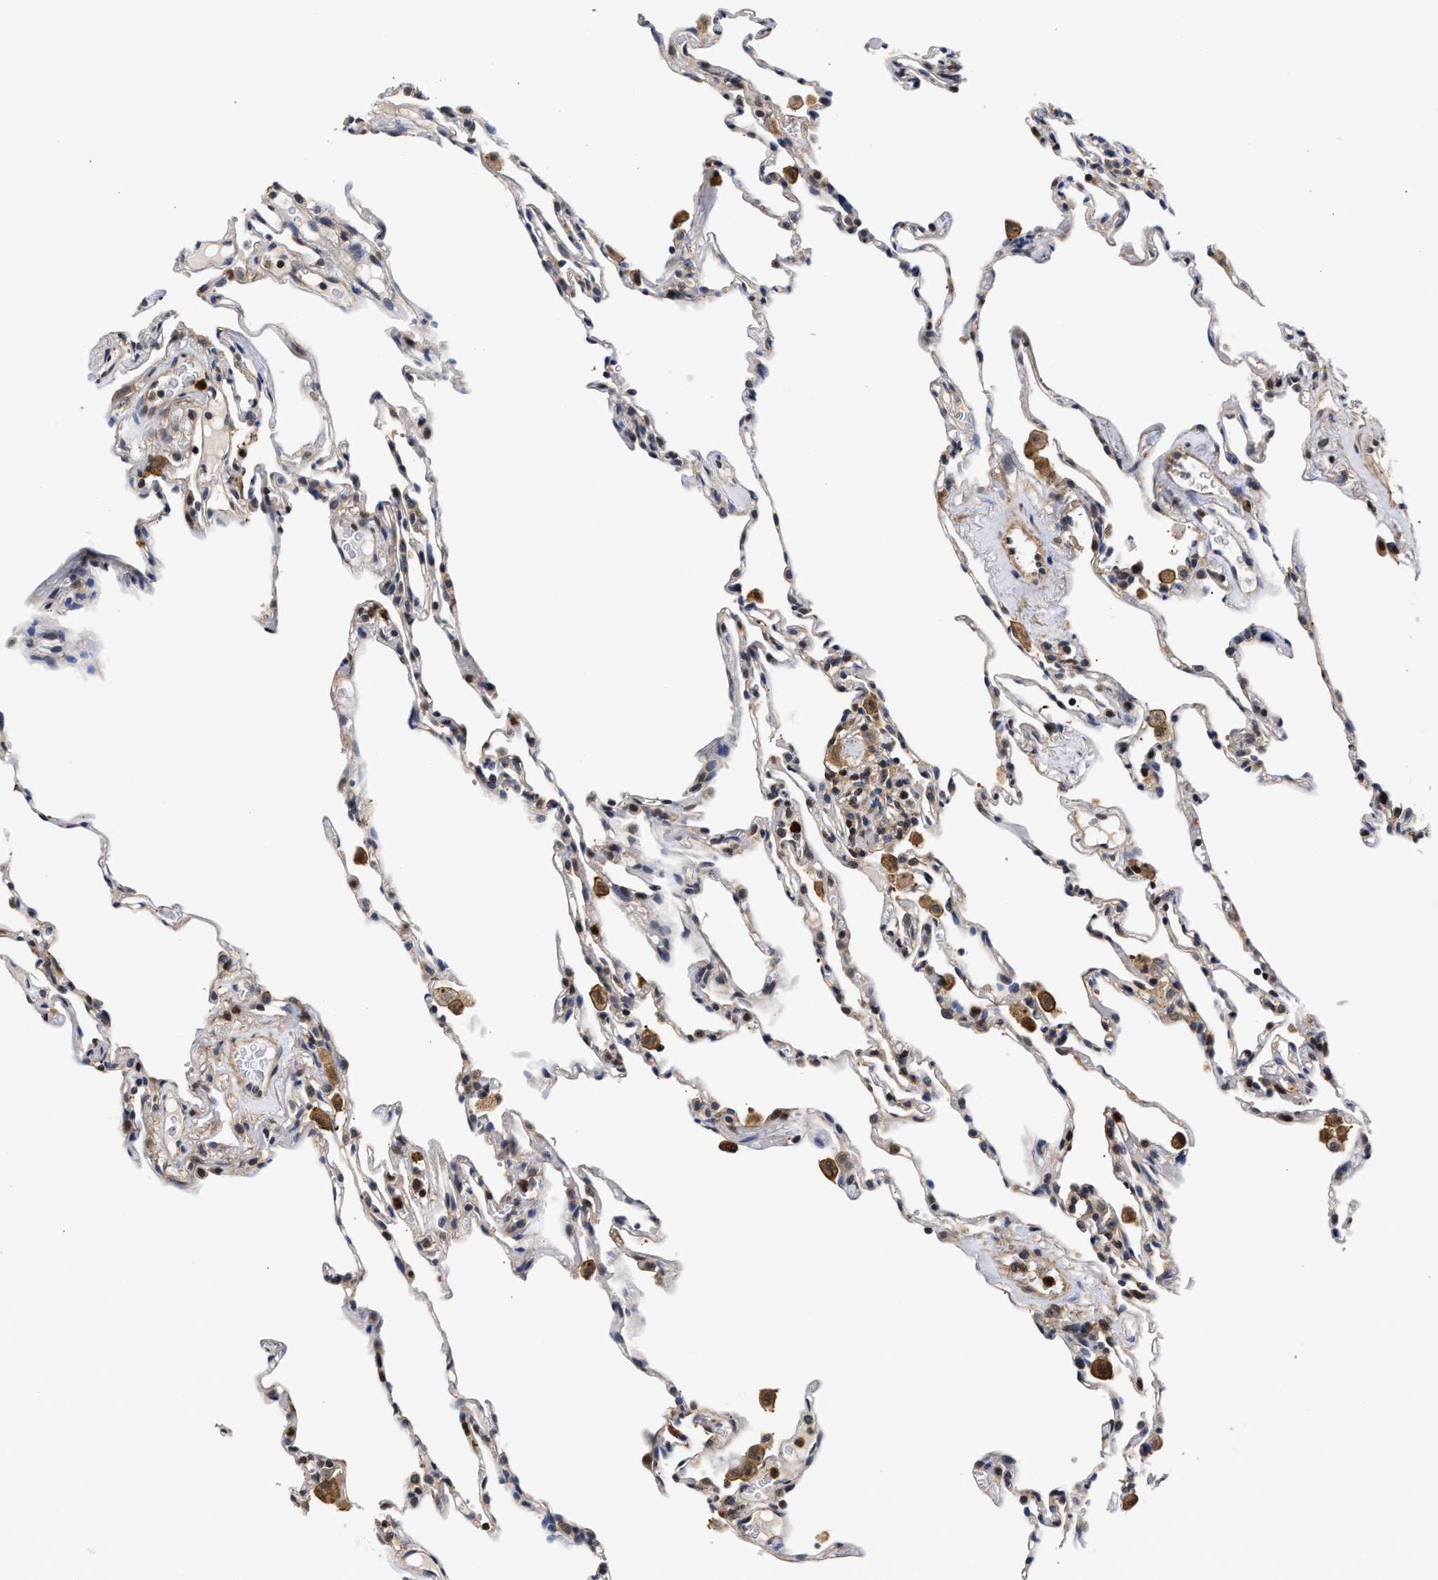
{"staining": {"intensity": "weak", "quantity": "<25%", "location": "cytoplasmic/membranous"}, "tissue": "lung", "cell_type": "Alveolar cells", "image_type": "normal", "snomed": [{"axis": "morphology", "description": "Normal tissue, NOS"}, {"axis": "topography", "description": "Lung"}], "caption": "High power microscopy photomicrograph of an immunohistochemistry micrograph of benign lung, revealing no significant expression in alveolar cells. (DAB IHC with hematoxylin counter stain).", "gene": "KLHDC1", "patient": {"sex": "male", "age": 59}}